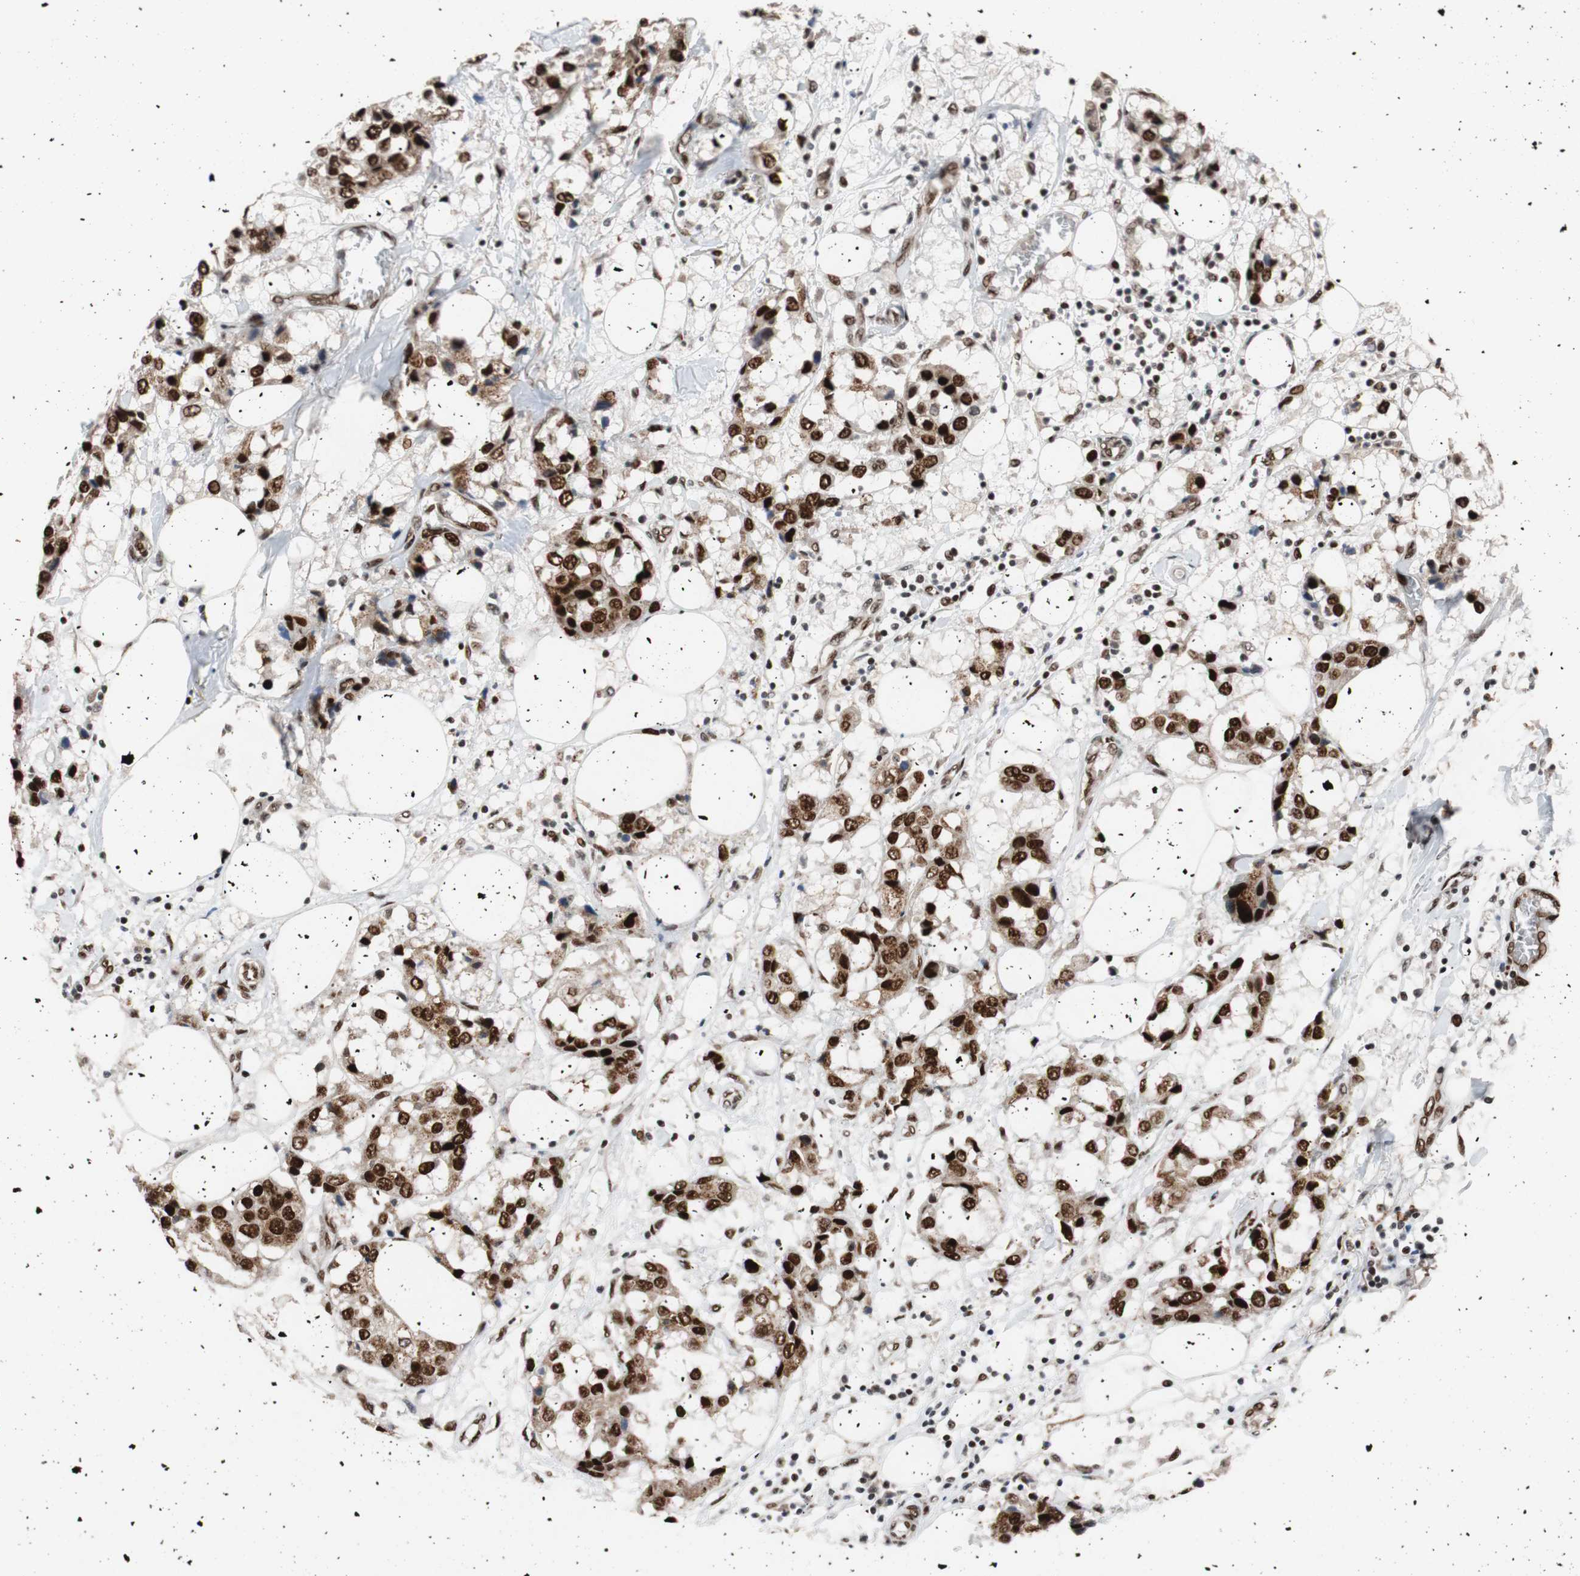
{"staining": {"intensity": "strong", "quantity": ">75%", "location": "nuclear"}, "tissue": "breast cancer", "cell_type": "Tumor cells", "image_type": "cancer", "snomed": [{"axis": "morphology", "description": "Duct carcinoma"}, {"axis": "topography", "description": "Breast"}], "caption": "A high amount of strong nuclear staining is appreciated in approximately >75% of tumor cells in breast cancer tissue.", "gene": "NBL1", "patient": {"sex": "female", "age": 80}}